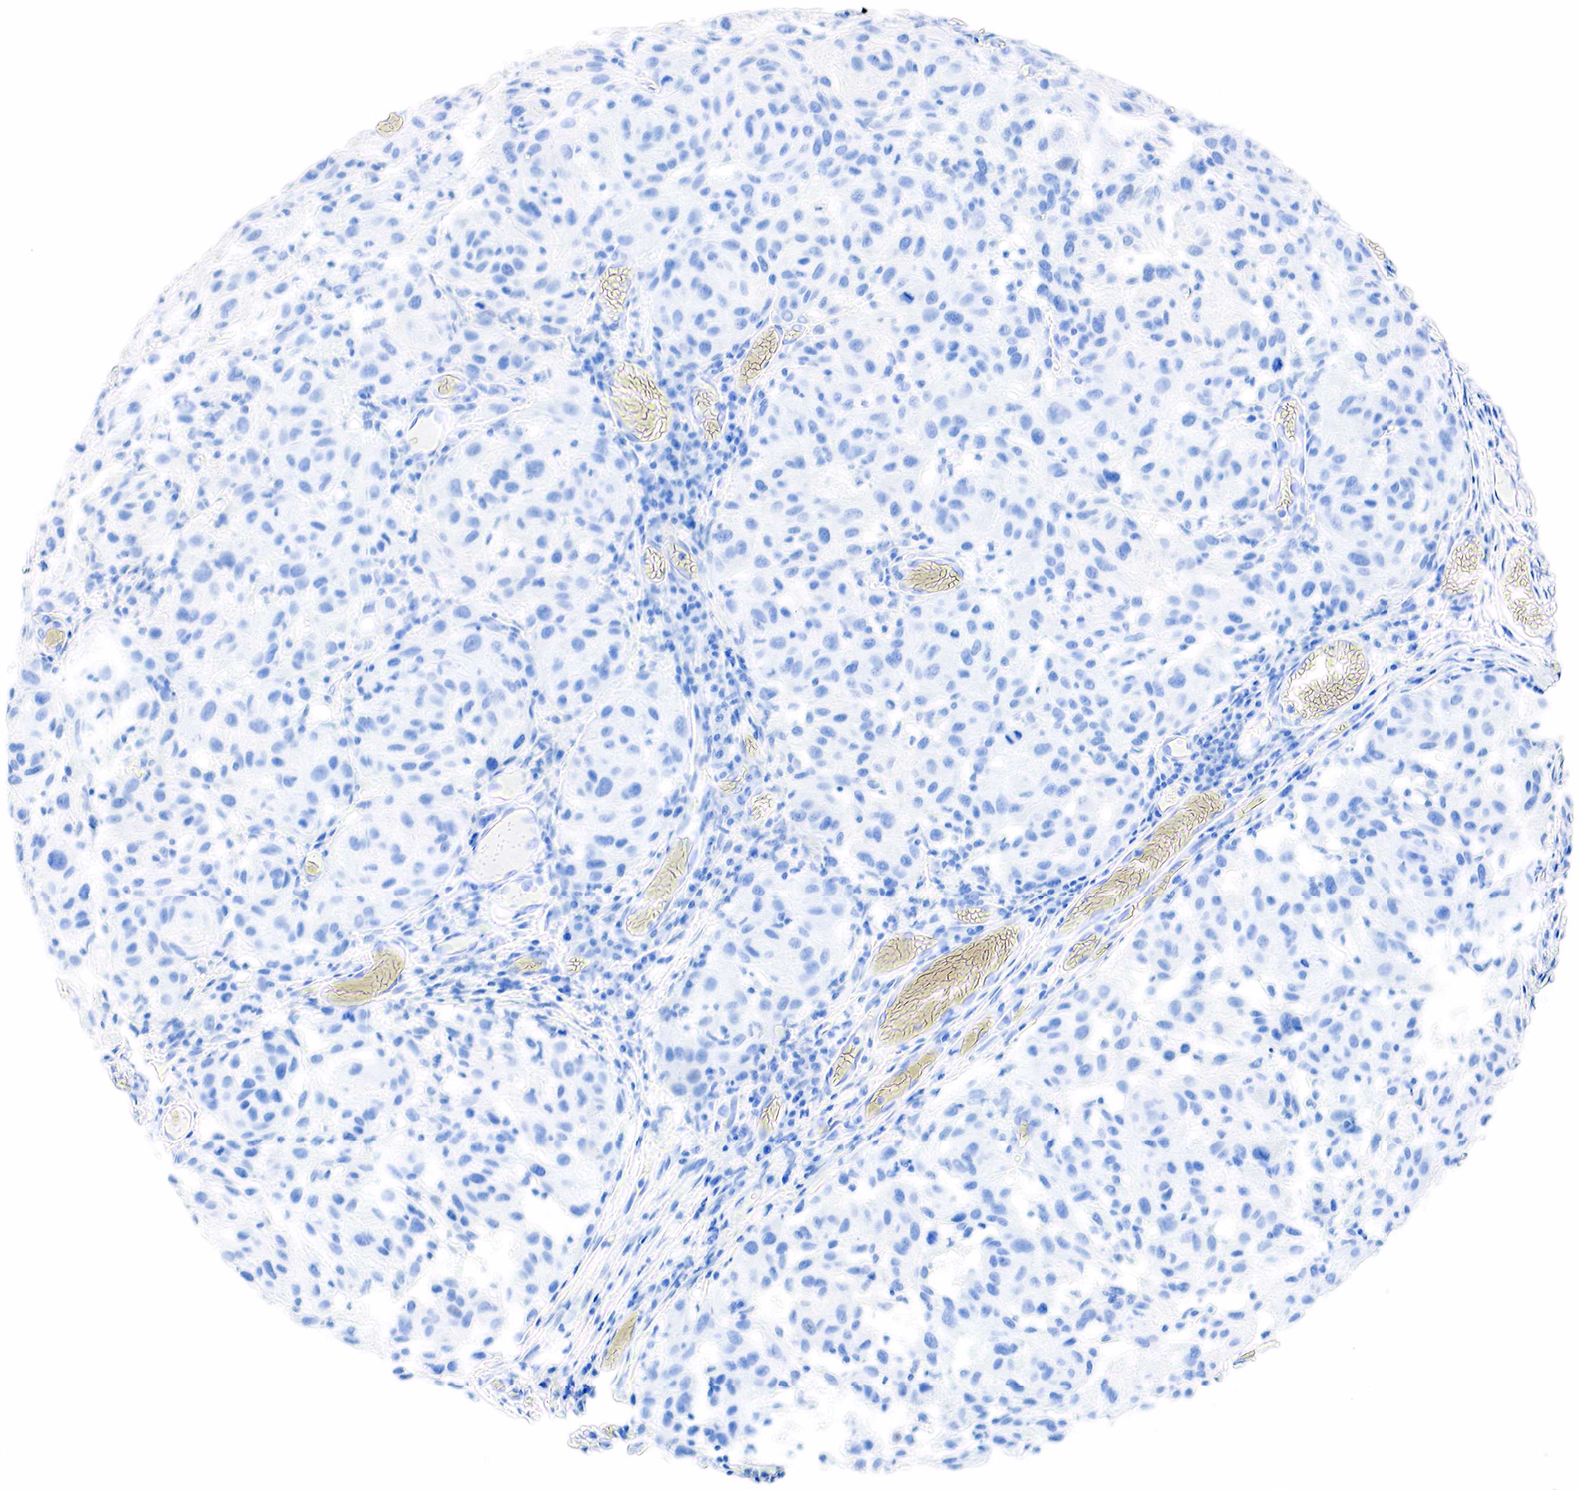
{"staining": {"intensity": "negative", "quantity": "none", "location": "none"}, "tissue": "melanoma", "cell_type": "Tumor cells", "image_type": "cancer", "snomed": [{"axis": "morphology", "description": "Malignant melanoma, NOS"}, {"axis": "topography", "description": "Skin"}], "caption": "This is an immunohistochemistry (IHC) micrograph of malignant melanoma. There is no staining in tumor cells.", "gene": "PTH", "patient": {"sex": "female", "age": 77}}